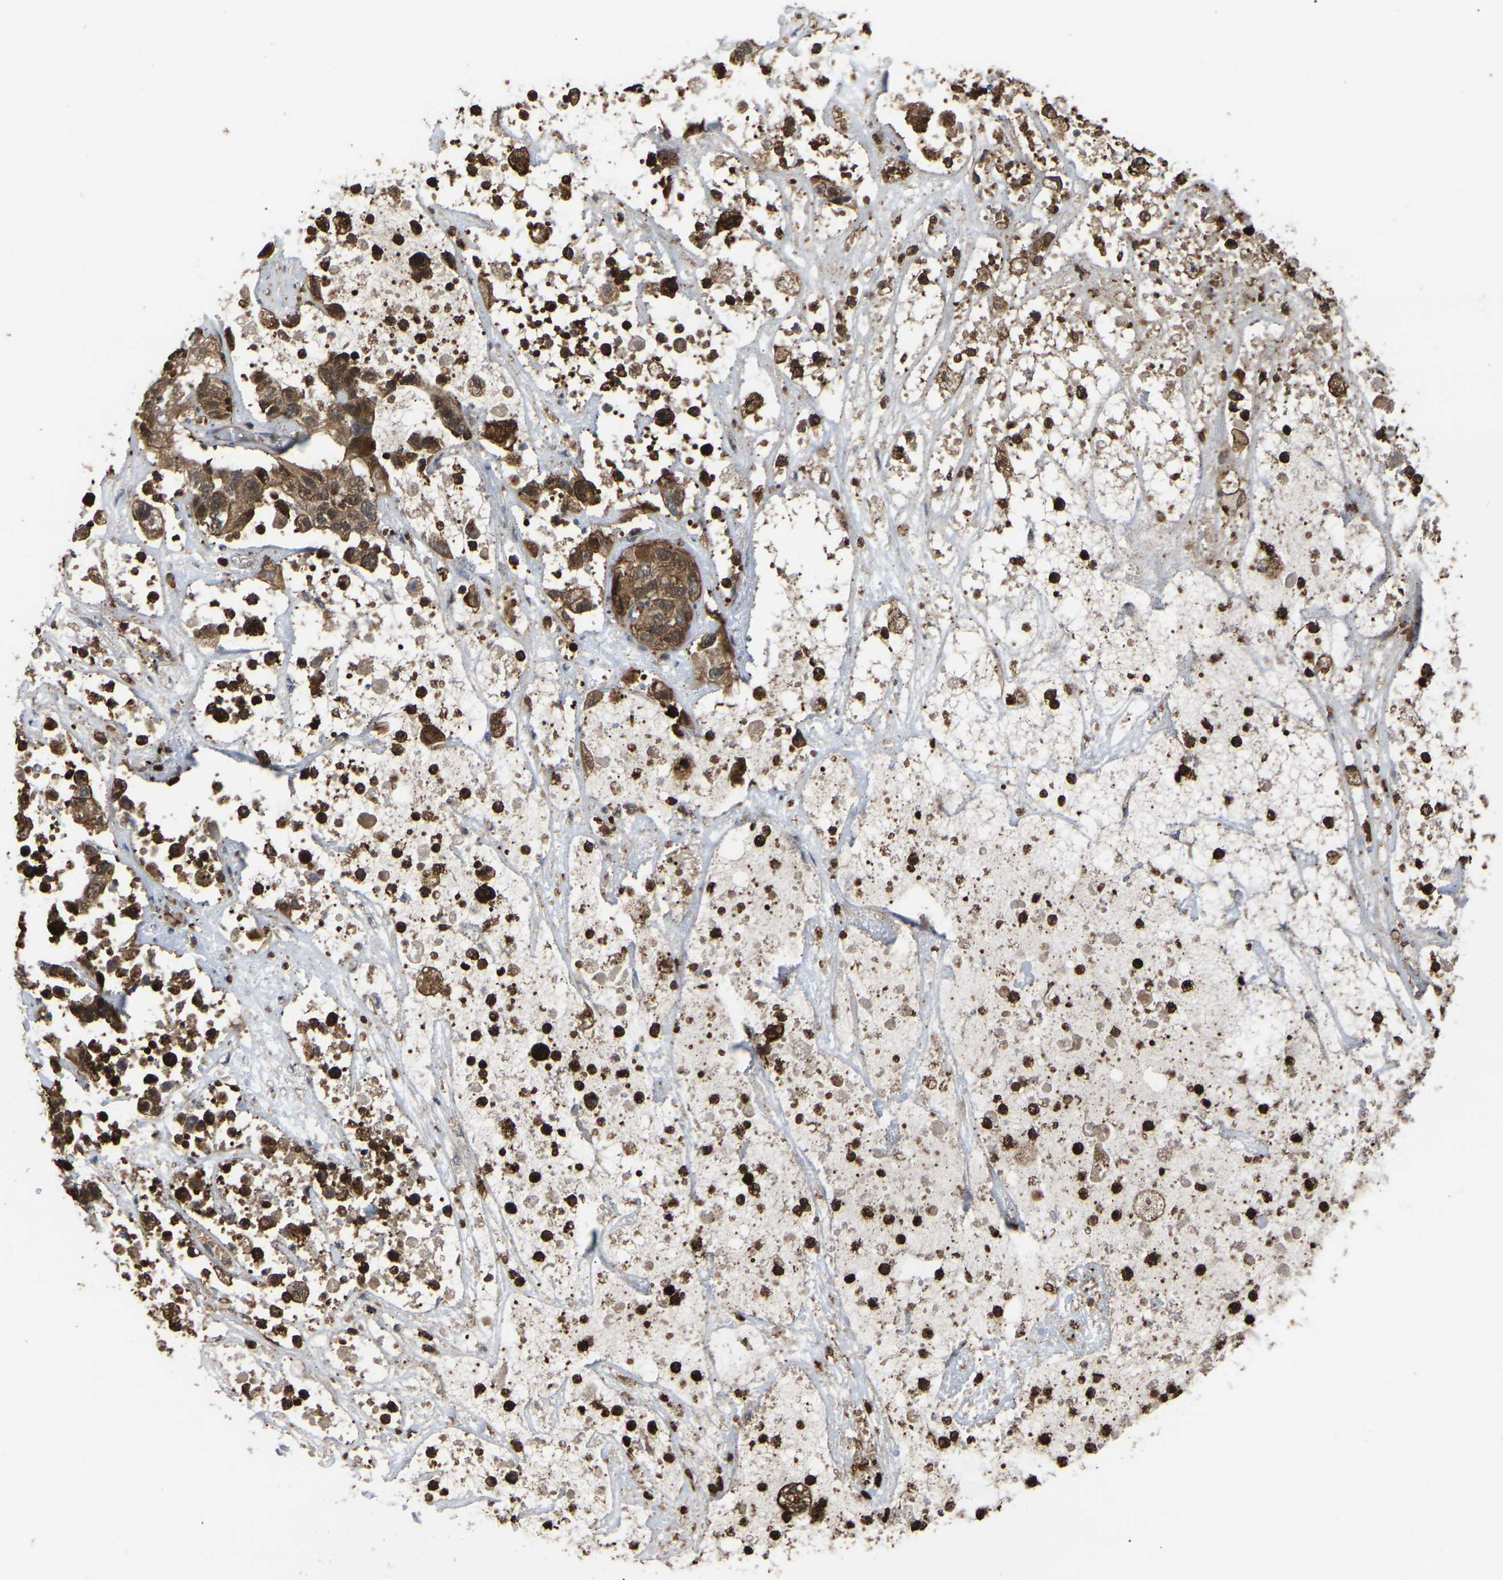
{"staining": {"intensity": "moderate", "quantity": ">75%", "location": "cytoplasmic/membranous"}, "tissue": "pancreatic cancer", "cell_type": "Tumor cells", "image_type": "cancer", "snomed": [{"axis": "morphology", "description": "Adenocarcinoma, NOS"}, {"axis": "topography", "description": "Pancreas"}], "caption": "Immunohistochemical staining of human pancreatic cancer (adenocarcinoma) demonstrates moderate cytoplasmic/membranous protein expression in about >75% of tumor cells. Nuclei are stained in blue.", "gene": "CIT", "patient": {"sex": "female", "age": 78}}